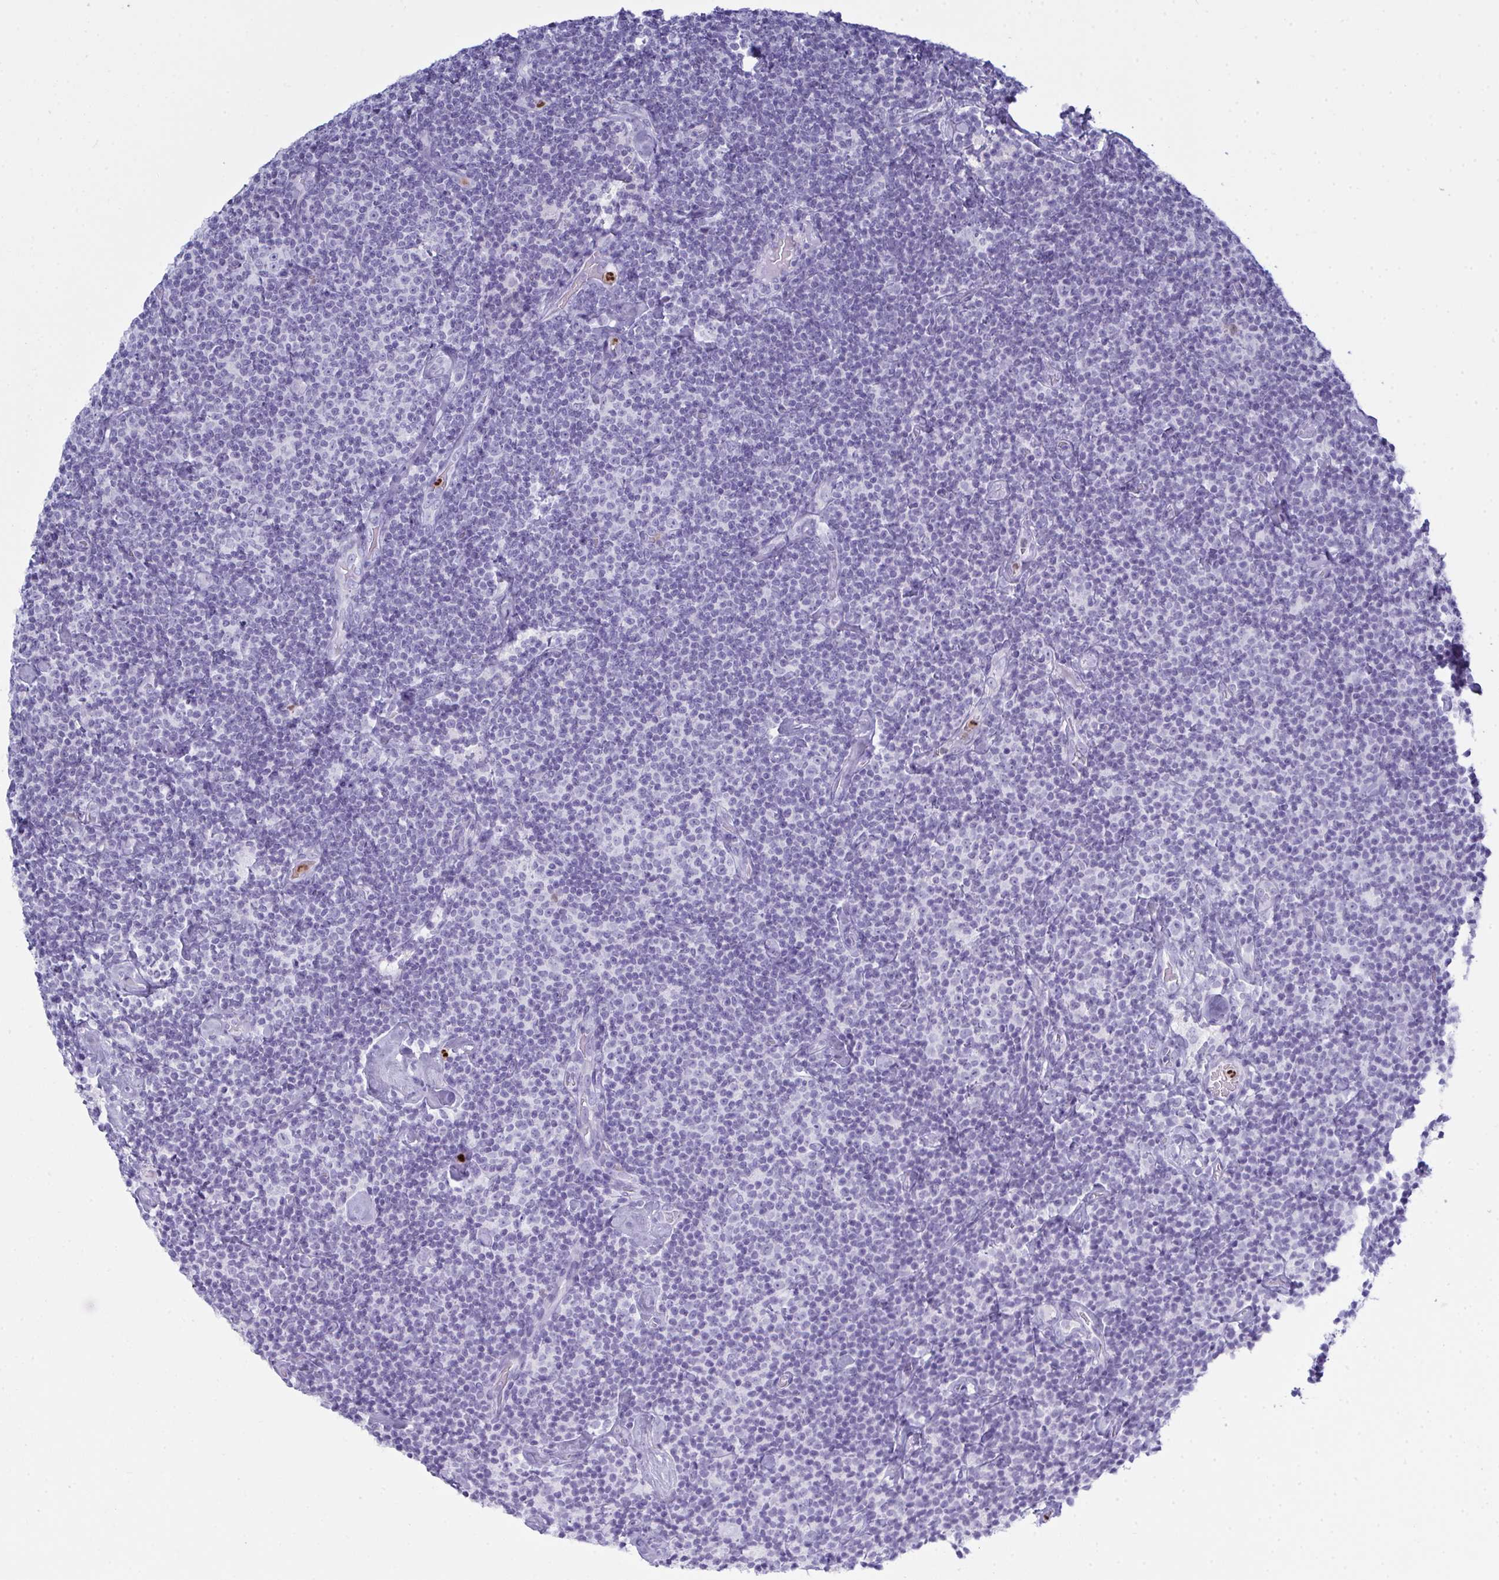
{"staining": {"intensity": "negative", "quantity": "none", "location": "none"}, "tissue": "lymphoma", "cell_type": "Tumor cells", "image_type": "cancer", "snomed": [{"axis": "morphology", "description": "Malignant lymphoma, non-Hodgkin's type, Low grade"}, {"axis": "topography", "description": "Lymph node"}], "caption": "Tumor cells show no significant protein staining in lymphoma.", "gene": "SERPINB10", "patient": {"sex": "male", "age": 81}}